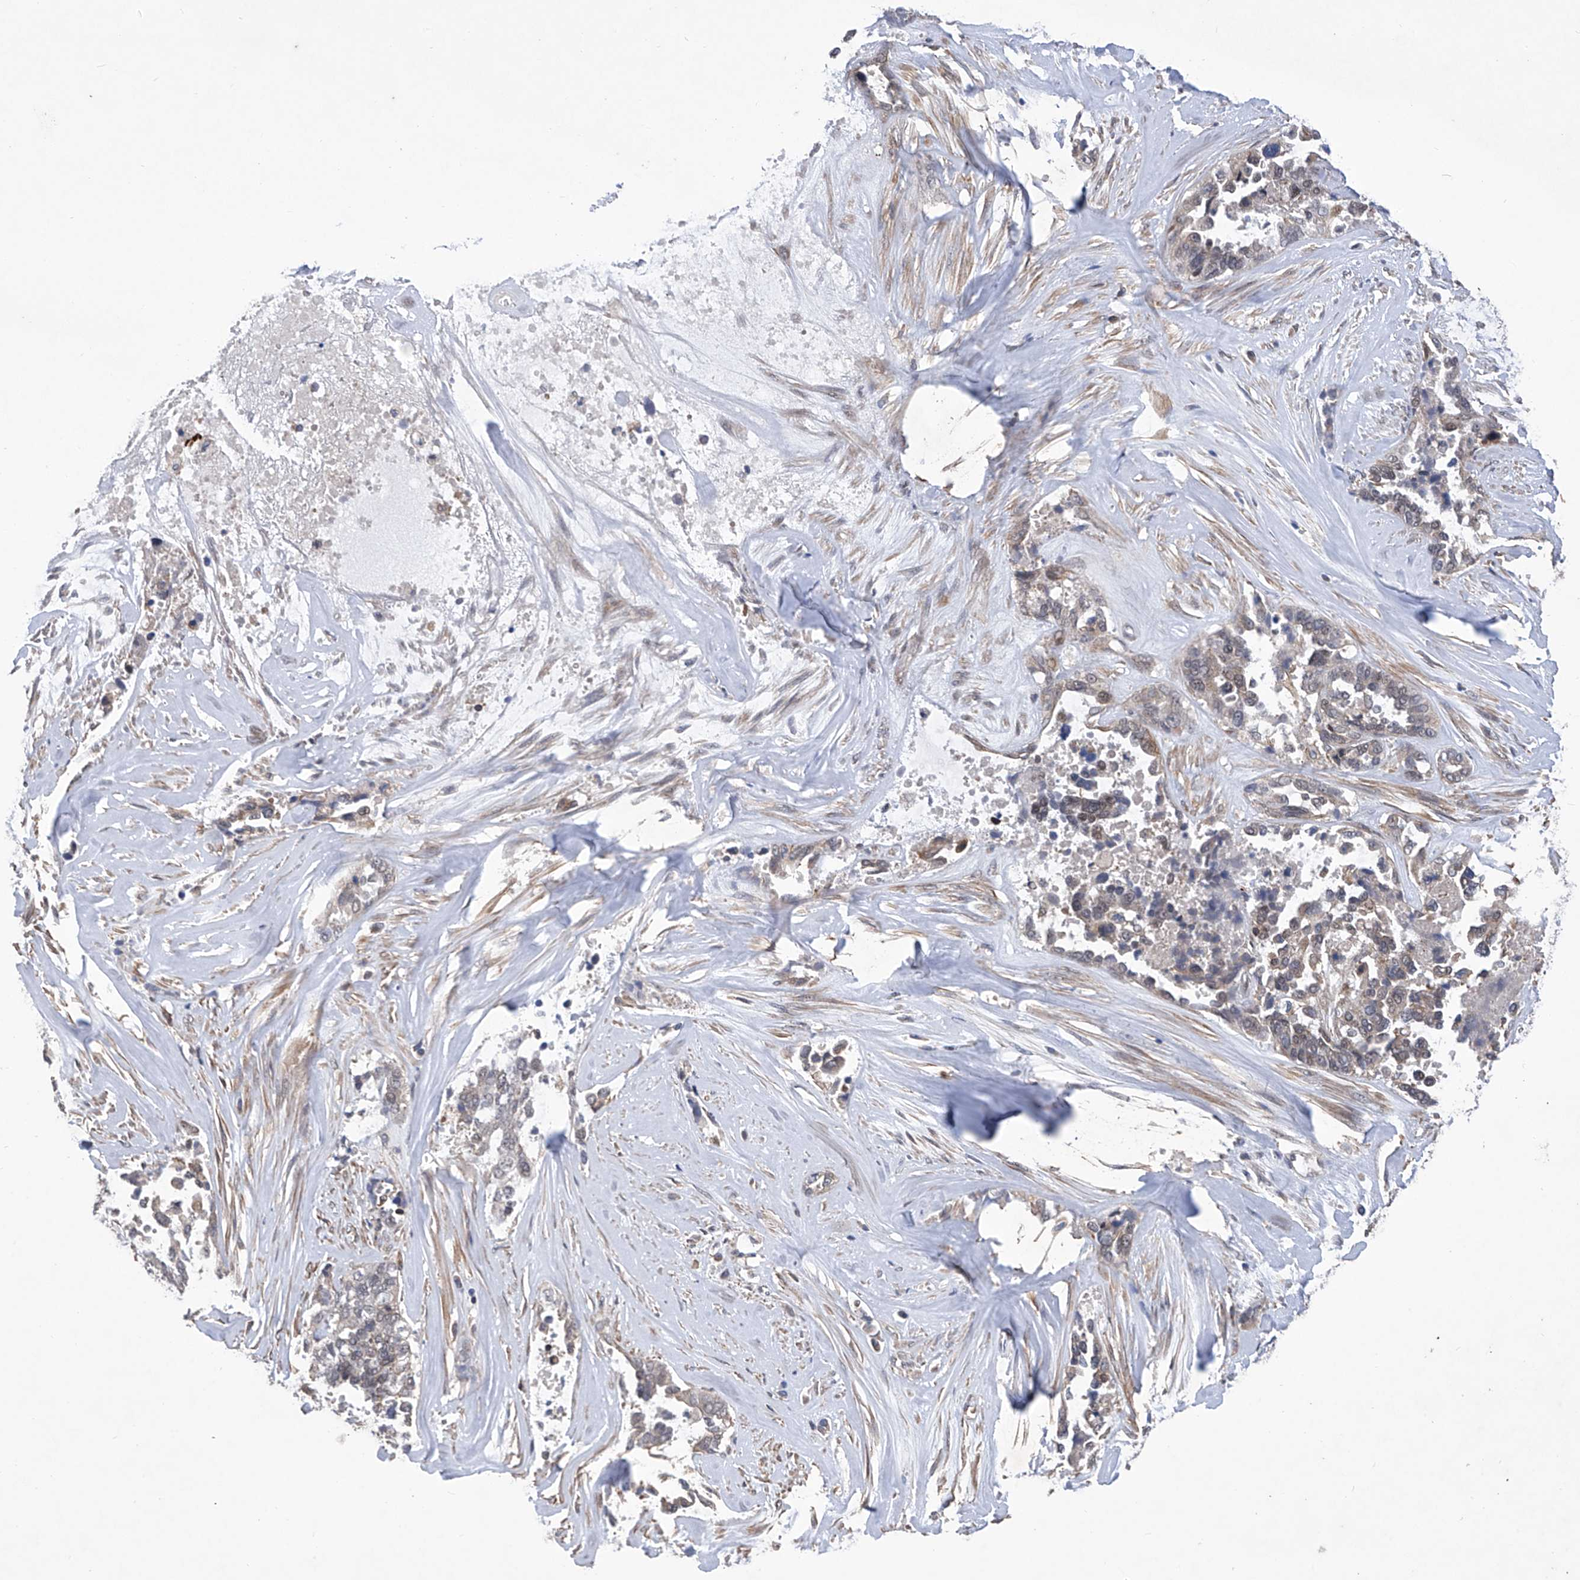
{"staining": {"intensity": "moderate", "quantity": "<25%", "location": "nuclear"}, "tissue": "ovarian cancer", "cell_type": "Tumor cells", "image_type": "cancer", "snomed": [{"axis": "morphology", "description": "Cystadenocarcinoma, serous, NOS"}, {"axis": "topography", "description": "Ovary"}], "caption": "Immunohistochemical staining of human serous cystadenocarcinoma (ovarian) reveals low levels of moderate nuclear protein staining in approximately <25% of tumor cells. Ihc stains the protein of interest in brown and the nuclei are stained blue.", "gene": "KIFC2", "patient": {"sex": "female", "age": 44}}